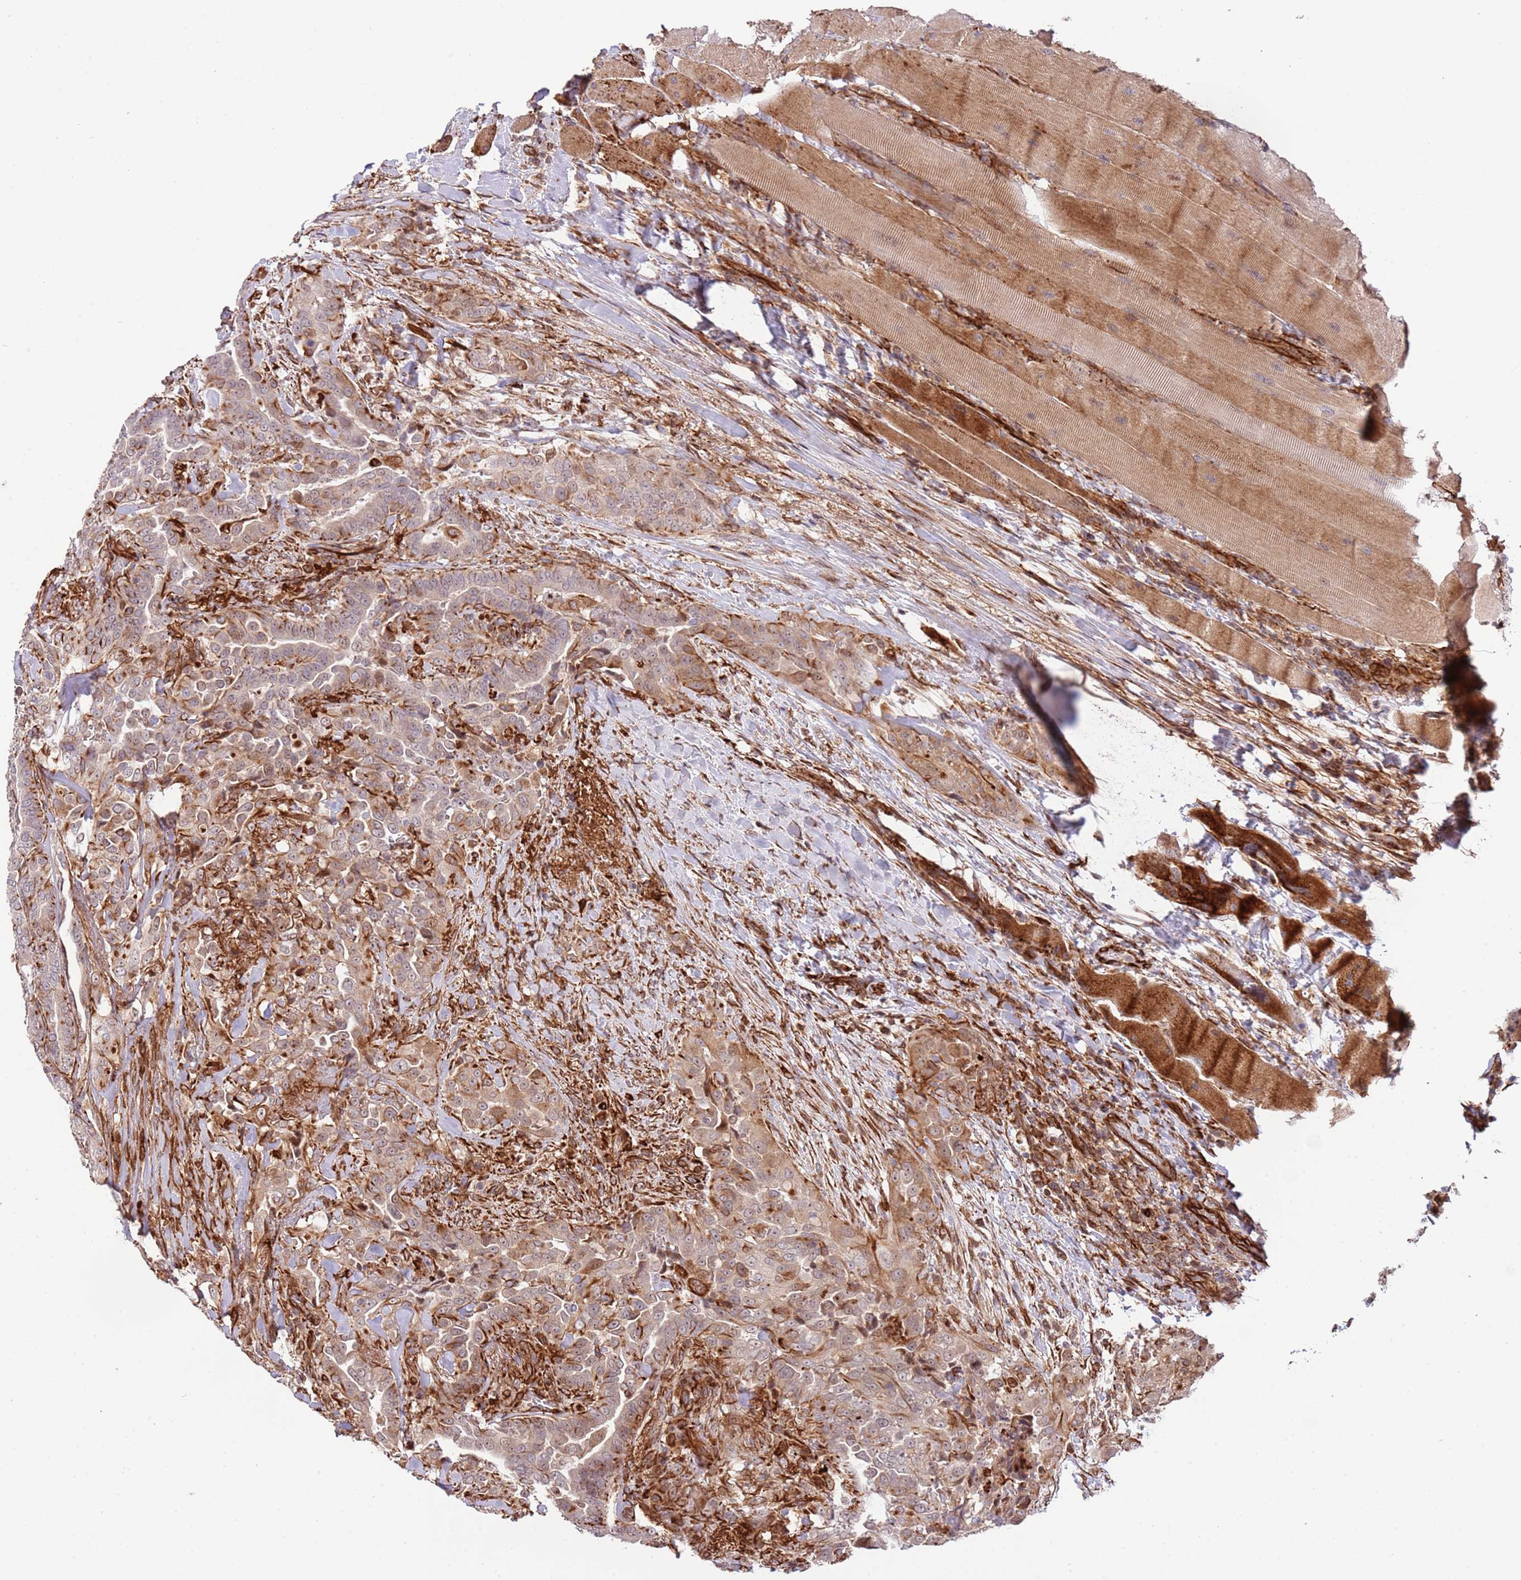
{"staining": {"intensity": "moderate", "quantity": "25%-75%", "location": "cytoplasmic/membranous"}, "tissue": "thyroid cancer", "cell_type": "Tumor cells", "image_type": "cancer", "snomed": [{"axis": "morphology", "description": "Papillary adenocarcinoma, NOS"}, {"axis": "topography", "description": "Thyroid gland"}], "caption": "A brown stain labels moderate cytoplasmic/membranous staining of a protein in human thyroid cancer tumor cells. (Stains: DAB (3,3'-diaminobenzidine) in brown, nuclei in blue, Microscopy: brightfield microscopy at high magnification).", "gene": "NEK3", "patient": {"sex": "male", "age": 61}}